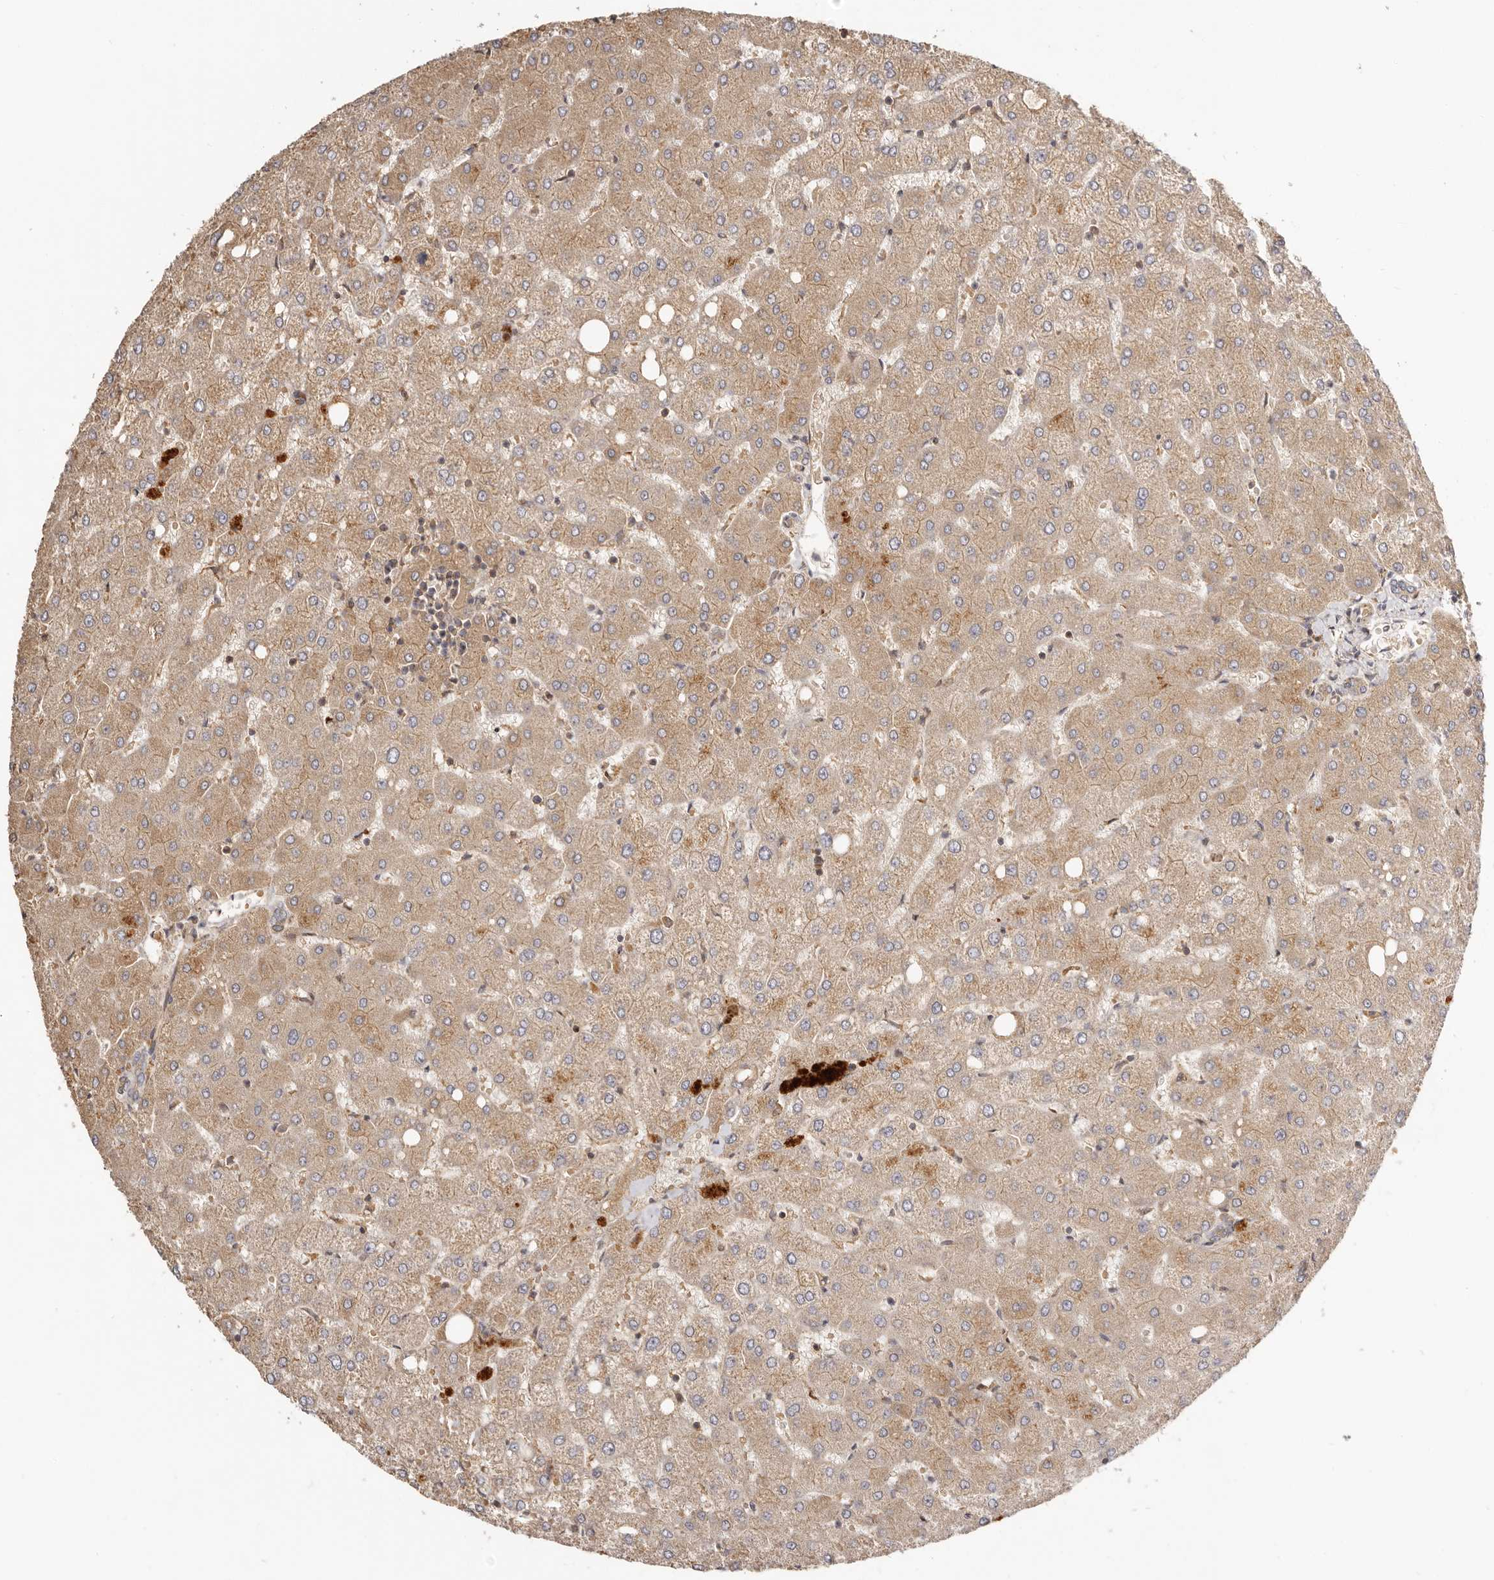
{"staining": {"intensity": "negative", "quantity": "none", "location": "none"}, "tissue": "liver", "cell_type": "Cholangiocytes", "image_type": "normal", "snomed": [{"axis": "morphology", "description": "Normal tissue, NOS"}, {"axis": "topography", "description": "Liver"}], "caption": "Immunohistochemistry of normal liver reveals no positivity in cholangiocytes.", "gene": "ADAMTS9", "patient": {"sex": "female", "age": 54}}